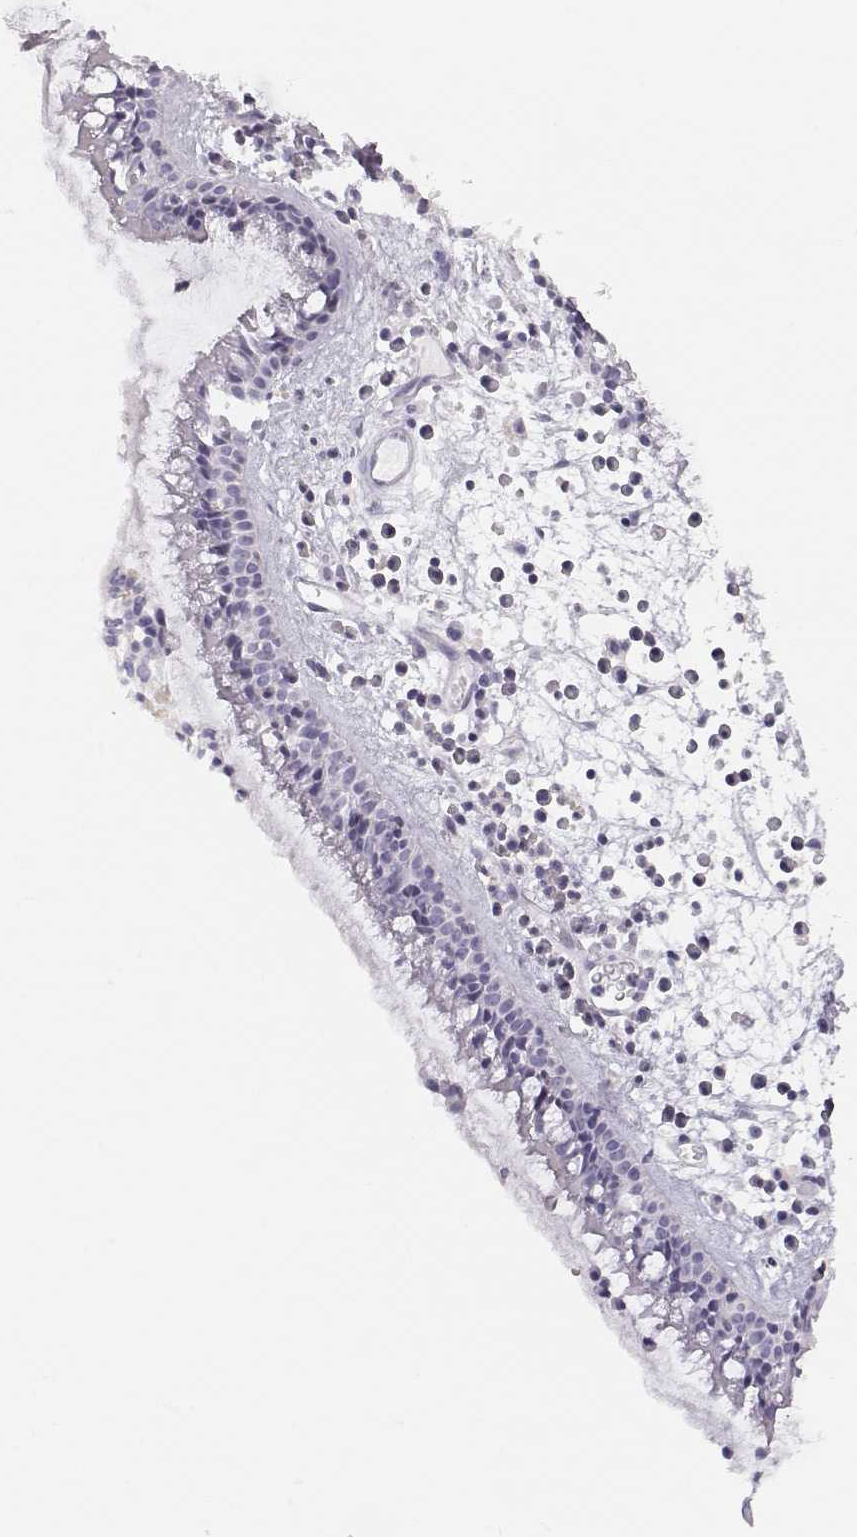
{"staining": {"intensity": "negative", "quantity": "none", "location": "none"}, "tissue": "nasopharynx", "cell_type": "Respiratory epithelial cells", "image_type": "normal", "snomed": [{"axis": "morphology", "description": "Normal tissue, NOS"}, {"axis": "topography", "description": "Nasopharynx"}], "caption": "DAB immunohistochemical staining of benign human nasopharynx displays no significant positivity in respiratory epithelial cells.", "gene": "FAM166A", "patient": {"sex": "female", "age": 47}}